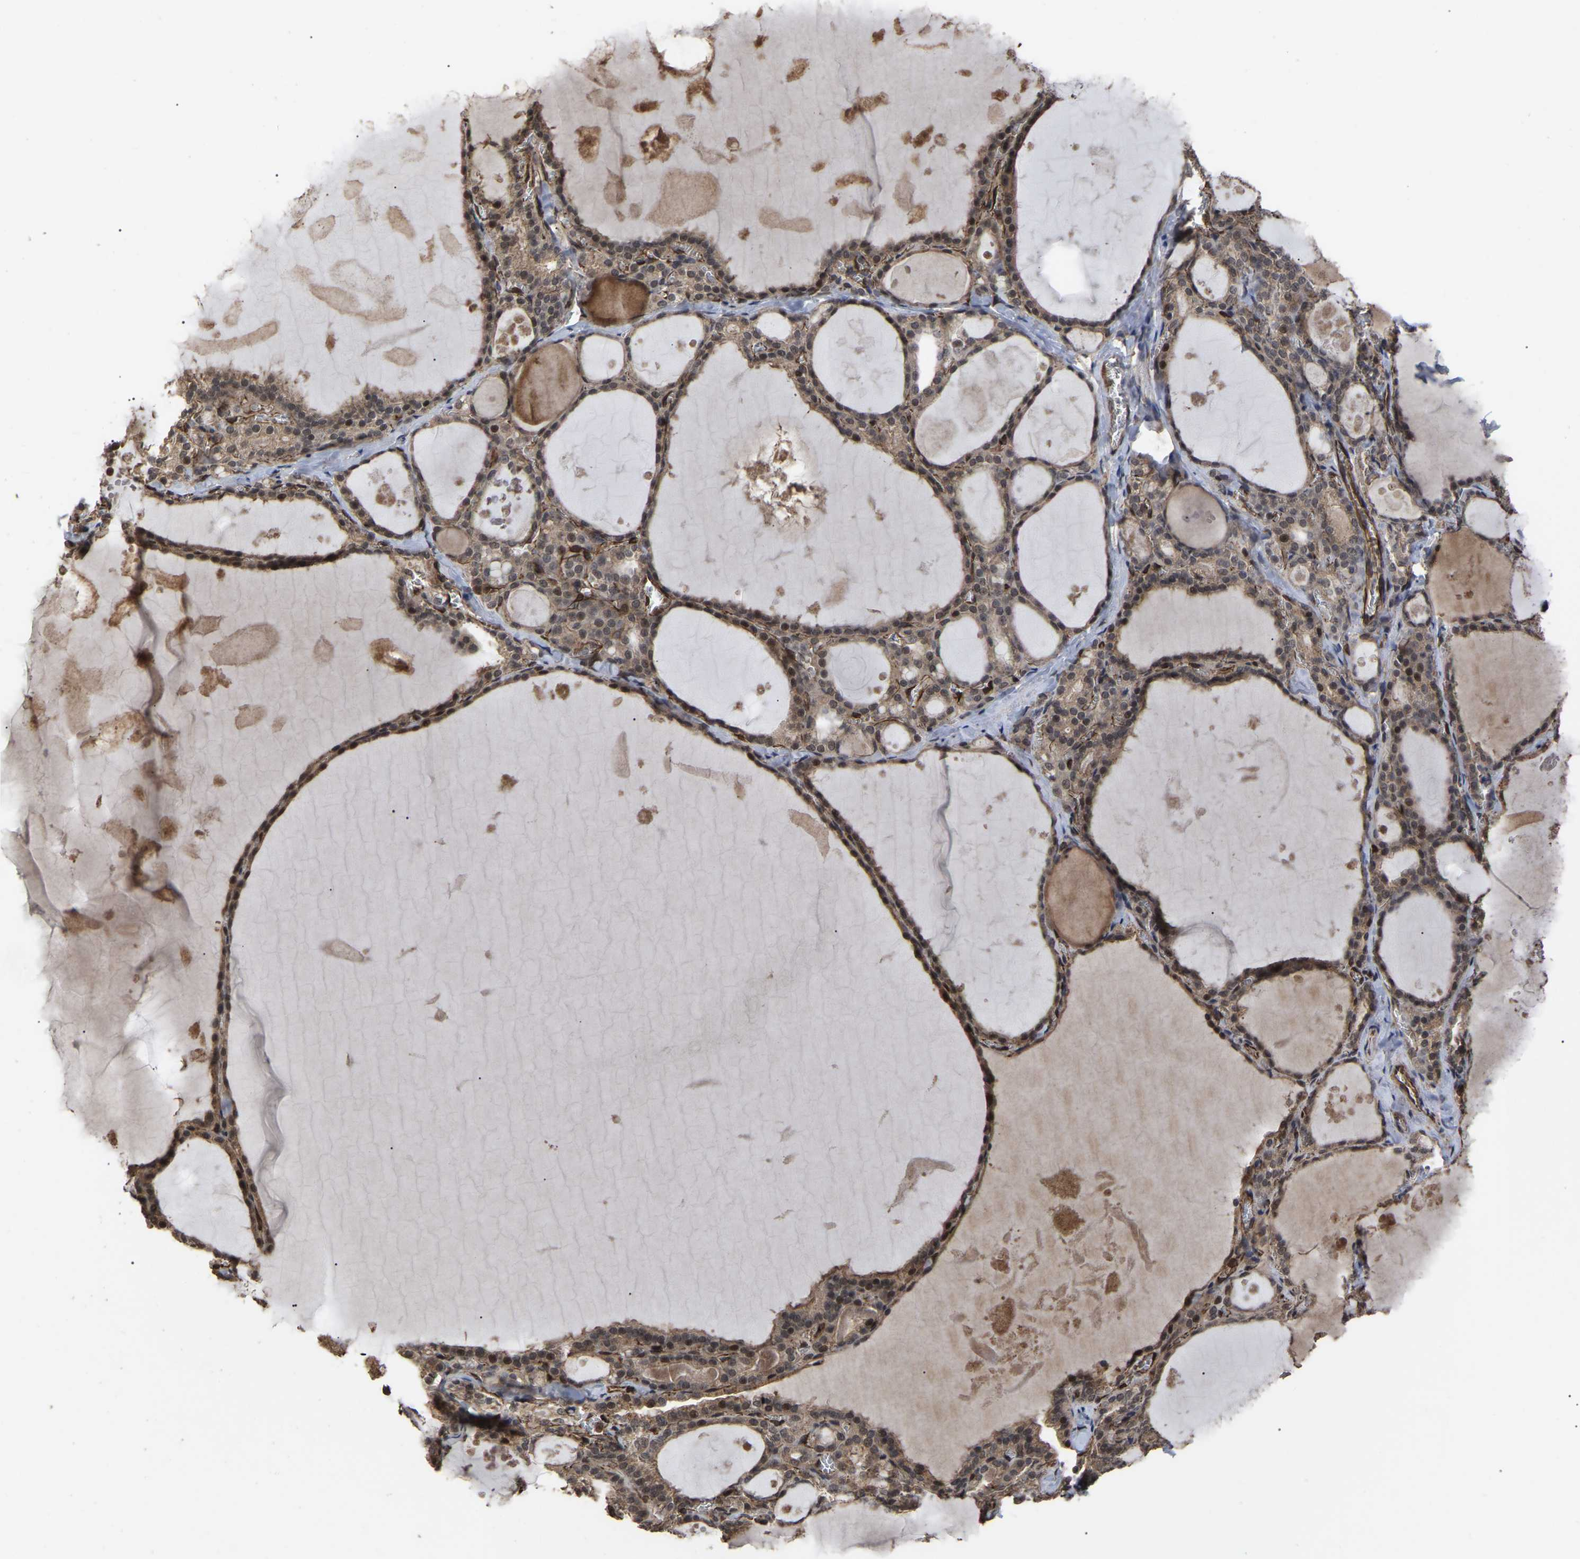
{"staining": {"intensity": "moderate", "quantity": ">75%", "location": "cytoplasmic/membranous,nuclear"}, "tissue": "thyroid gland", "cell_type": "Glandular cells", "image_type": "normal", "snomed": [{"axis": "morphology", "description": "Normal tissue, NOS"}, {"axis": "topography", "description": "Thyroid gland"}], "caption": "Immunohistochemistry (IHC) micrograph of benign thyroid gland: human thyroid gland stained using immunohistochemistry demonstrates medium levels of moderate protein expression localized specifically in the cytoplasmic/membranous,nuclear of glandular cells, appearing as a cytoplasmic/membranous,nuclear brown color.", "gene": "FAM161B", "patient": {"sex": "male", "age": 56}}